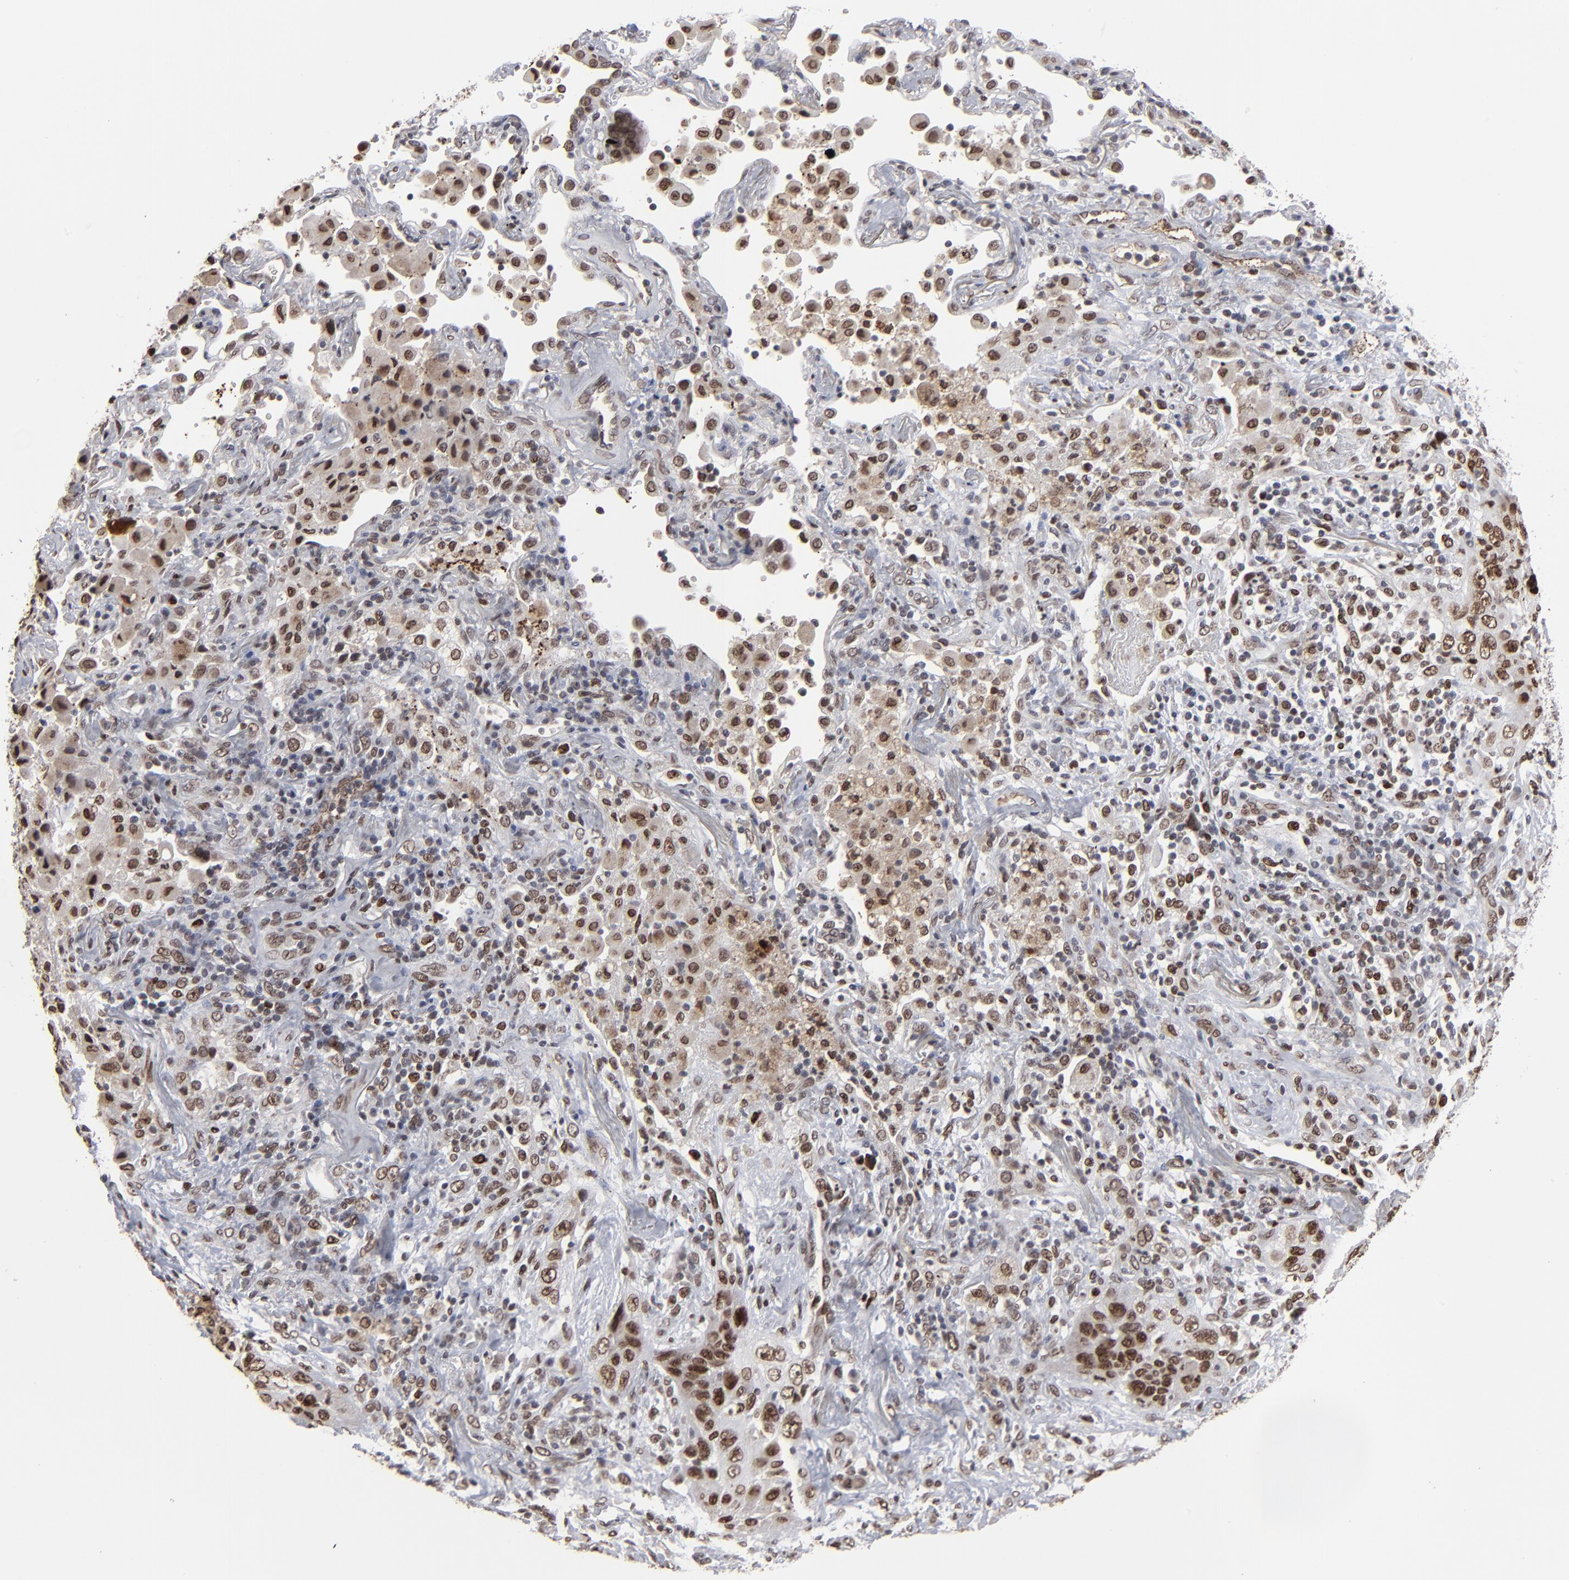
{"staining": {"intensity": "moderate", "quantity": "25%-75%", "location": "nuclear"}, "tissue": "lung cancer", "cell_type": "Tumor cells", "image_type": "cancer", "snomed": [{"axis": "morphology", "description": "Squamous cell carcinoma, NOS"}, {"axis": "topography", "description": "Lung"}], "caption": "Moderate nuclear protein expression is present in about 25%-75% of tumor cells in squamous cell carcinoma (lung).", "gene": "BAZ1A", "patient": {"sex": "female", "age": 67}}